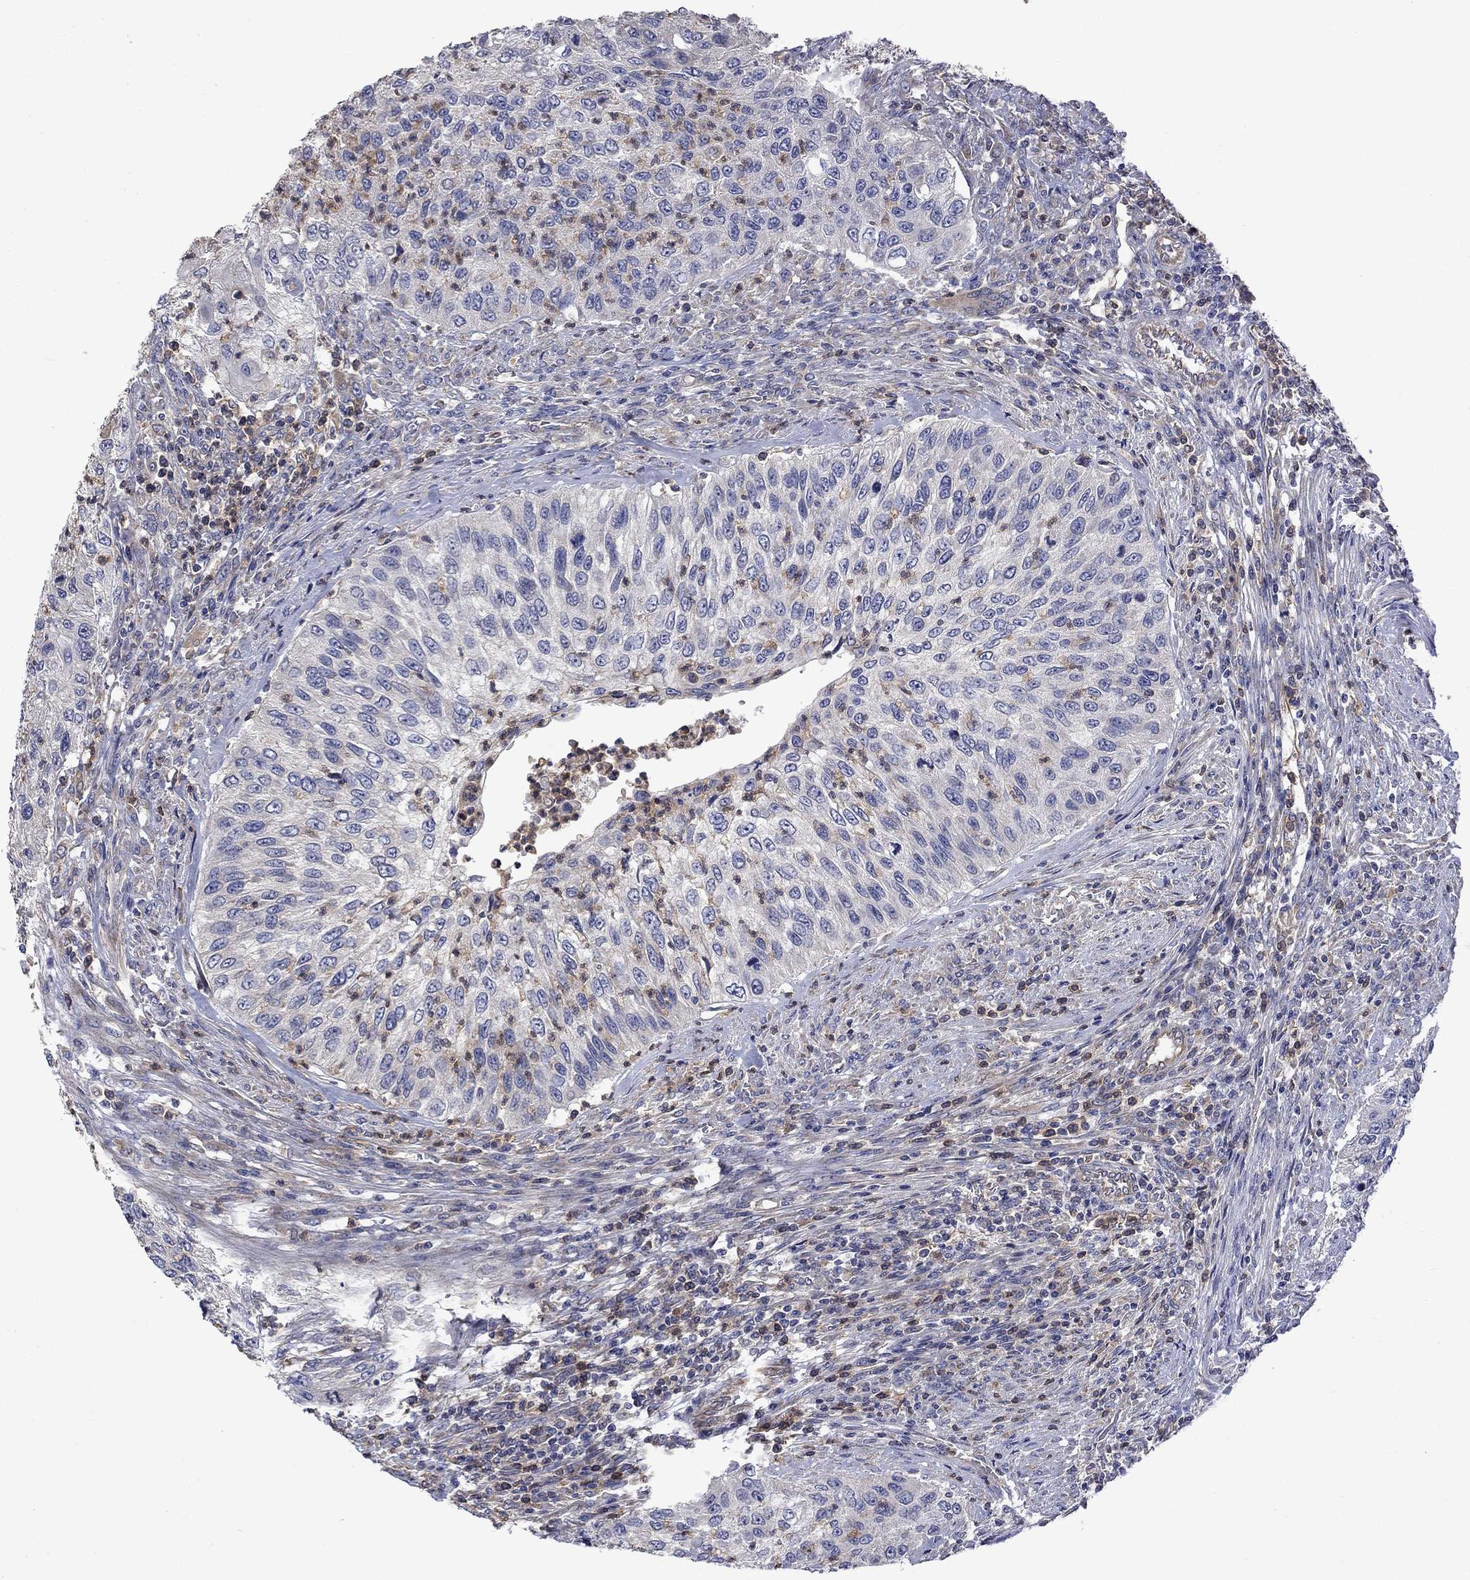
{"staining": {"intensity": "negative", "quantity": "none", "location": "none"}, "tissue": "urothelial cancer", "cell_type": "Tumor cells", "image_type": "cancer", "snomed": [{"axis": "morphology", "description": "Urothelial carcinoma, High grade"}, {"axis": "topography", "description": "Urinary bladder"}], "caption": "An IHC photomicrograph of urothelial cancer is shown. There is no staining in tumor cells of urothelial cancer.", "gene": "CAMKK2", "patient": {"sex": "female", "age": 60}}